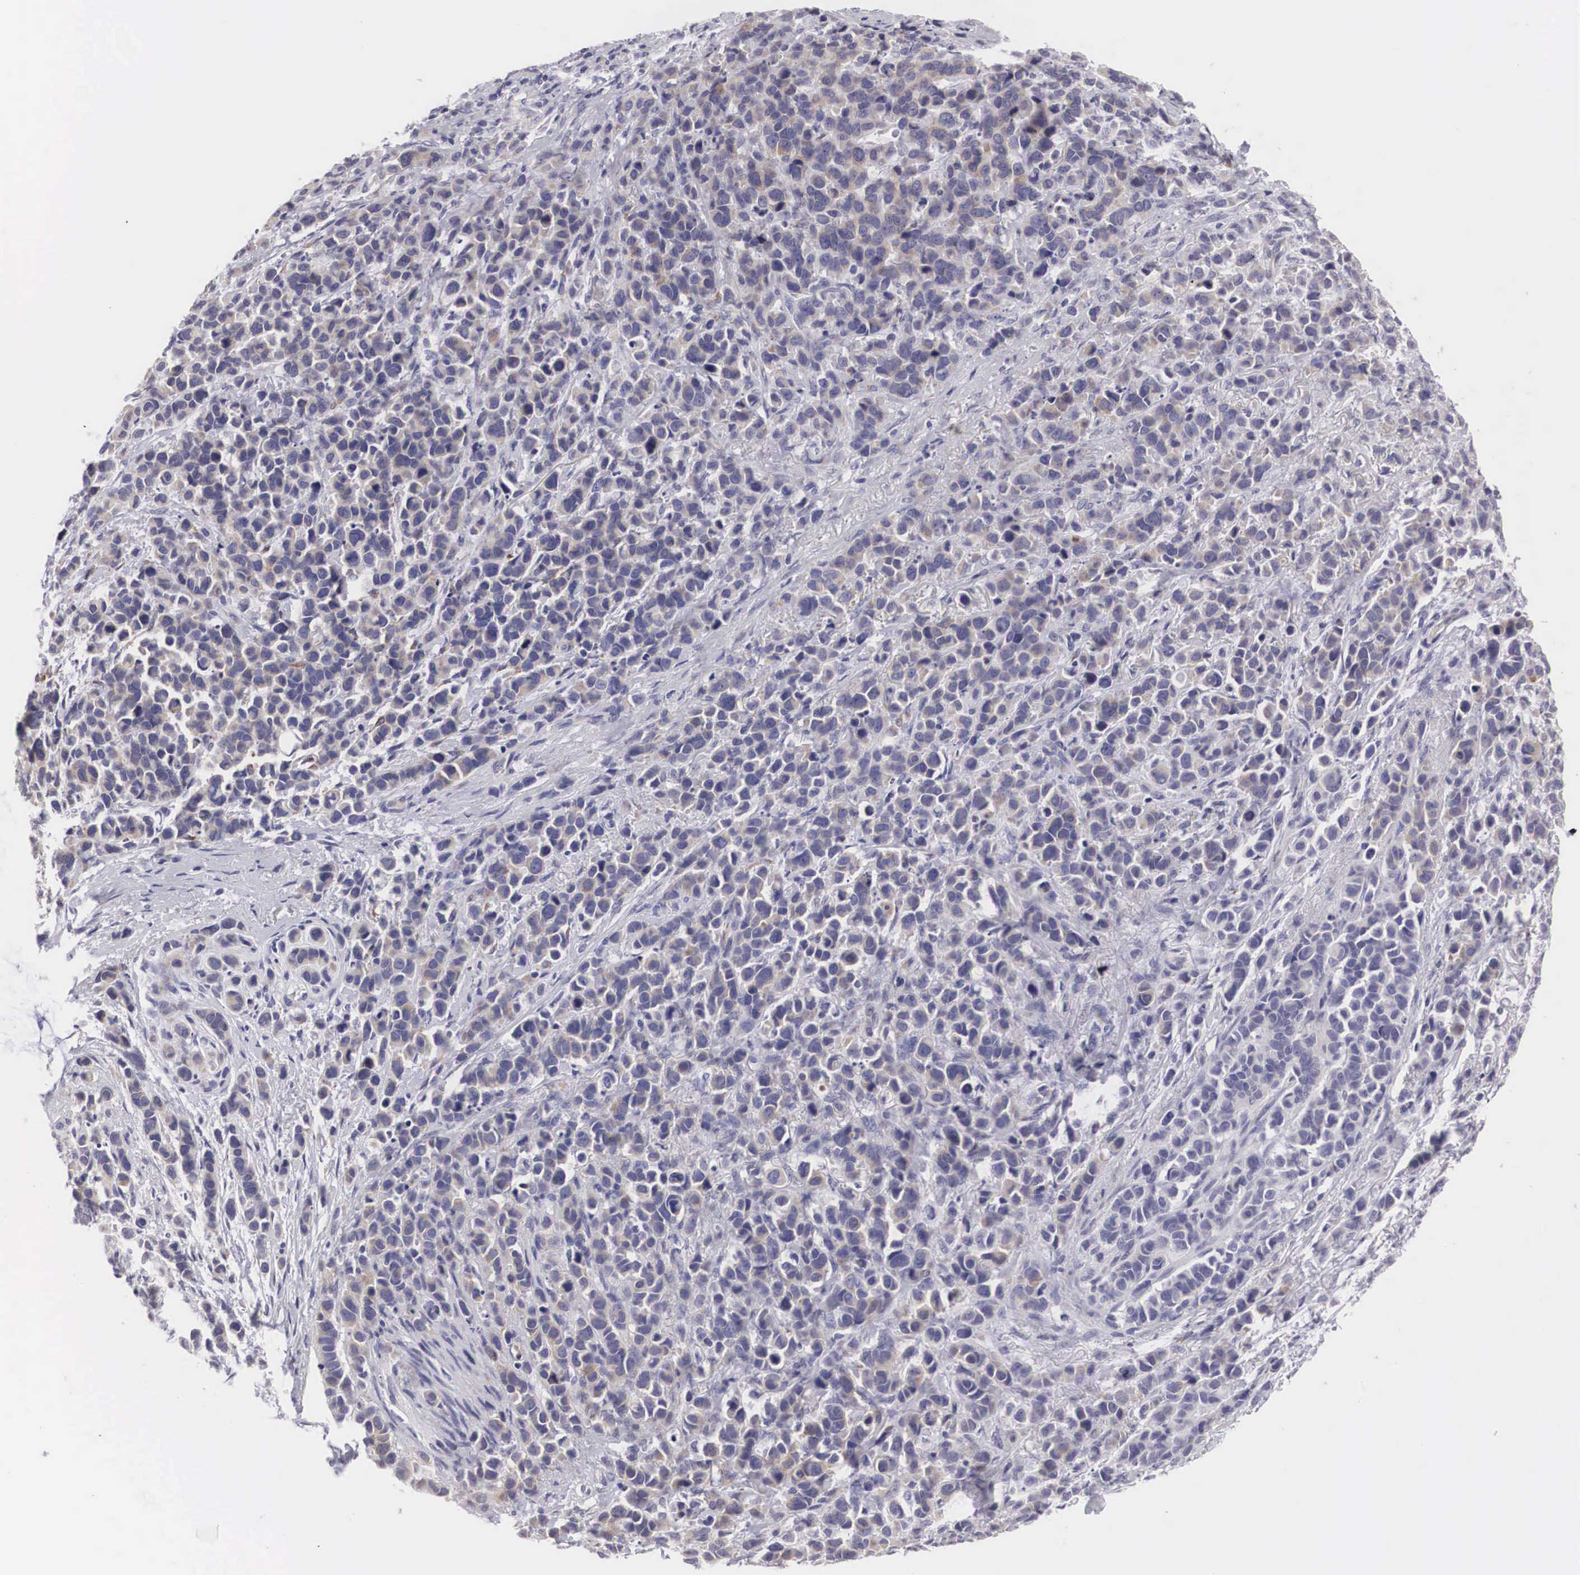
{"staining": {"intensity": "negative", "quantity": "none", "location": "none"}, "tissue": "stomach cancer", "cell_type": "Tumor cells", "image_type": "cancer", "snomed": [{"axis": "morphology", "description": "Adenocarcinoma, NOS"}, {"axis": "topography", "description": "Stomach, upper"}], "caption": "This is a micrograph of immunohistochemistry (IHC) staining of stomach cancer, which shows no staining in tumor cells.", "gene": "ARMCX3", "patient": {"sex": "male", "age": 71}}